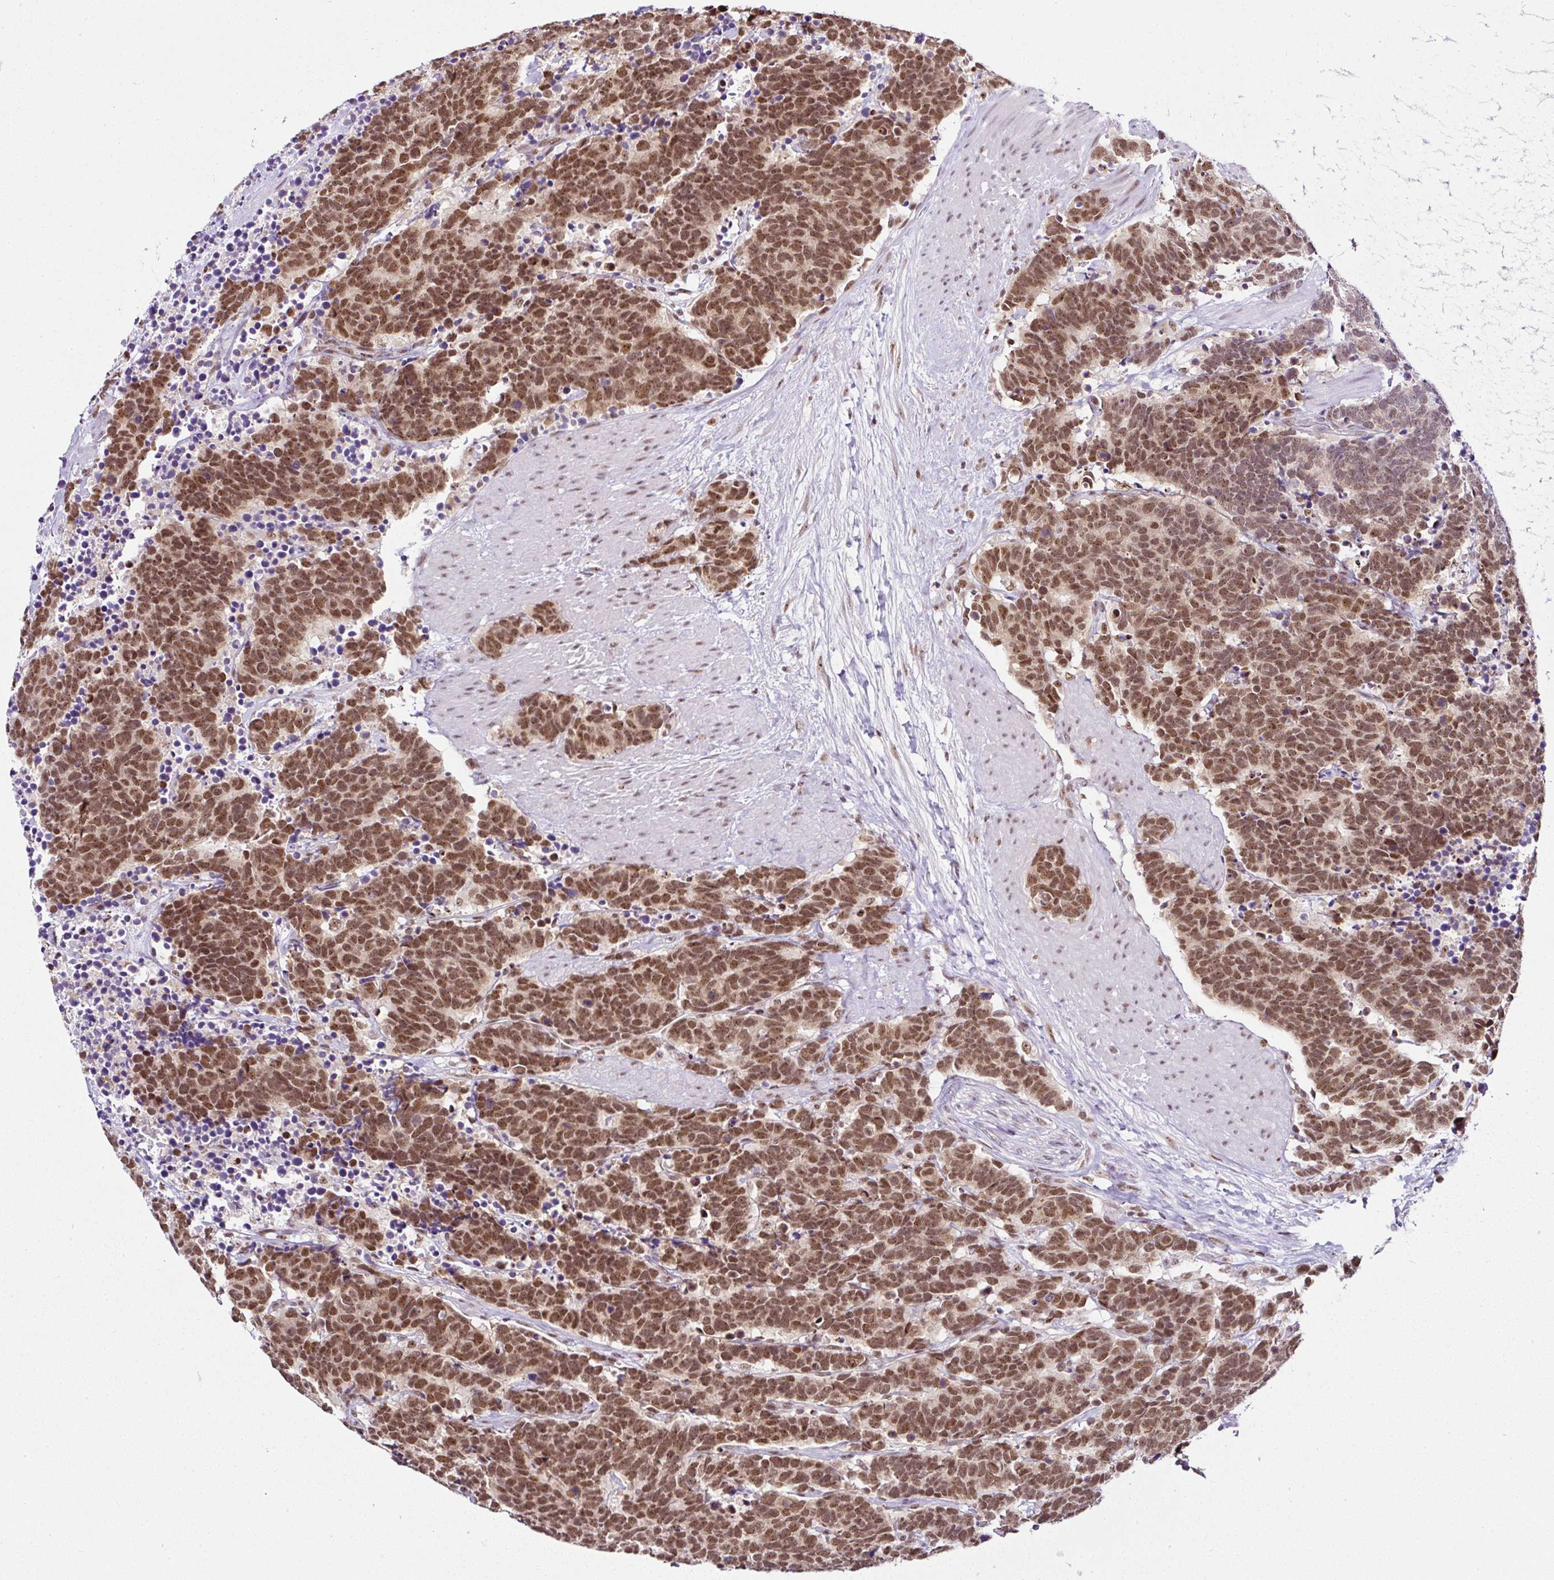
{"staining": {"intensity": "moderate", "quantity": ">75%", "location": "nuclear"}, "tissue": "carcinoid", "cell_type": "Tumor cells", "image_type": "cancer", "snomed": [{"axis": "morphology", "description": "Carcinoma, NOS"}, {"axis": "morphology", "description": "Carcinoid, malignant, NOS"}, {"axis": "topography", "description": "Prostate"}], "caption": "An immunohistochemistry image of tumor tissue is shown. Protein staining in brown labels moderate nuclear positivity in carcinoma within tumor cells.", "gene": "PTPN2", "patient": {"sex": "male", "age": 57}}